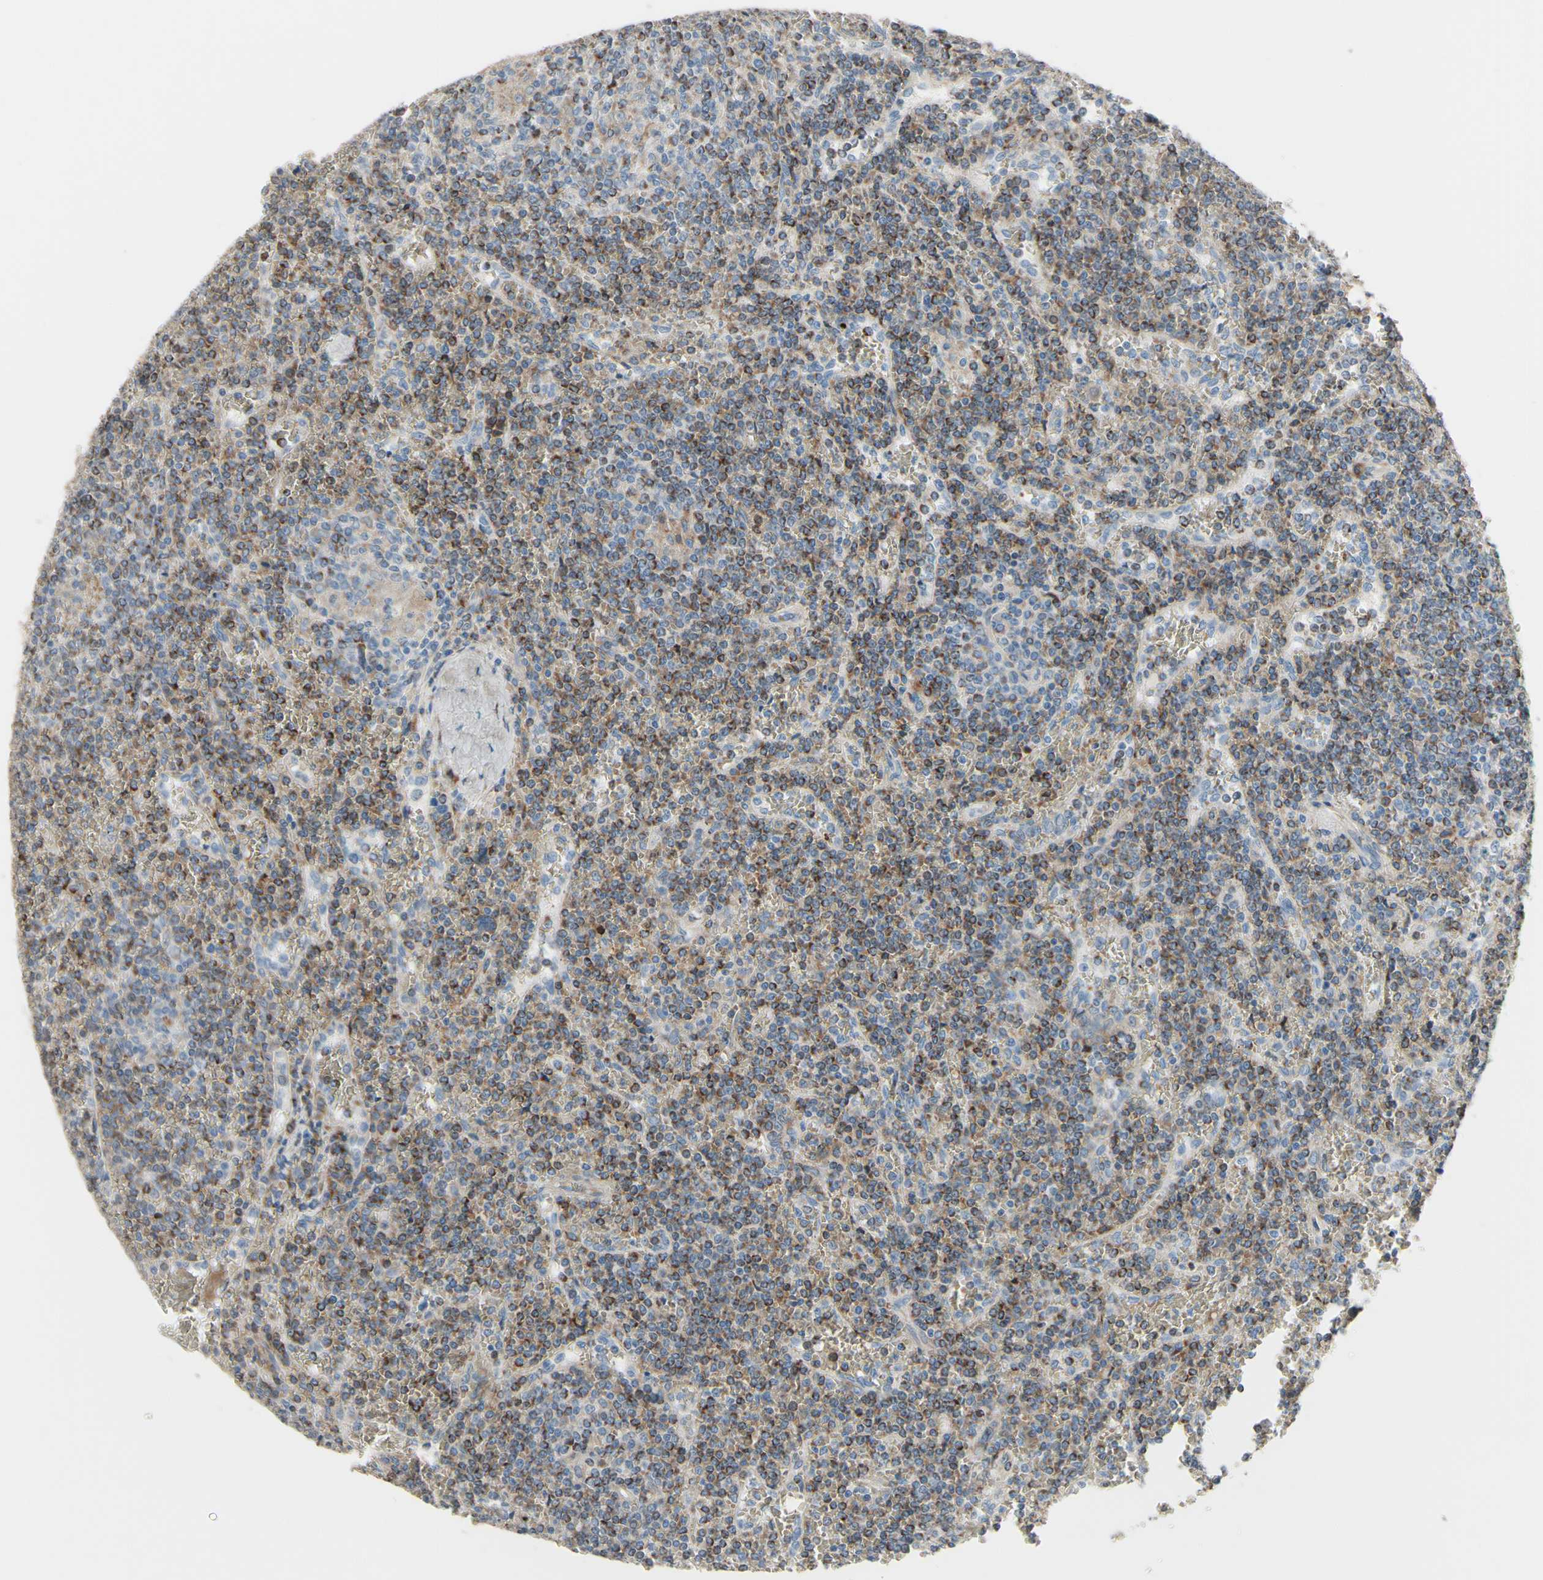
{"staining": {"intensity": "moderate", "quantity": "25%-75%", "location": "cytoplasmic/membranous"}, "tissue": "lymphoma", "cell_type": "Tumor cells", "image_type": "cancer", "snomed": [{"axis": "morphology", "description": "Malignant lymphoma, non-Hodgkin's type, Low grade"}, {"axis": "topography", "description": "Spleen"}], "caption": "Malignant lymphoma, non-Hodgkin's type (low-grade) tissue demonstrates moderate cytoplasmic/membranous positivity in about 25%-75% of tumor cells The staining is performed using DAB brown chromogen to label protein expression. The nuclei are counter-stained blue using hematoxylin.", "gene": "AGPAT5", "patient": {"sex": "female", "age": 19}}